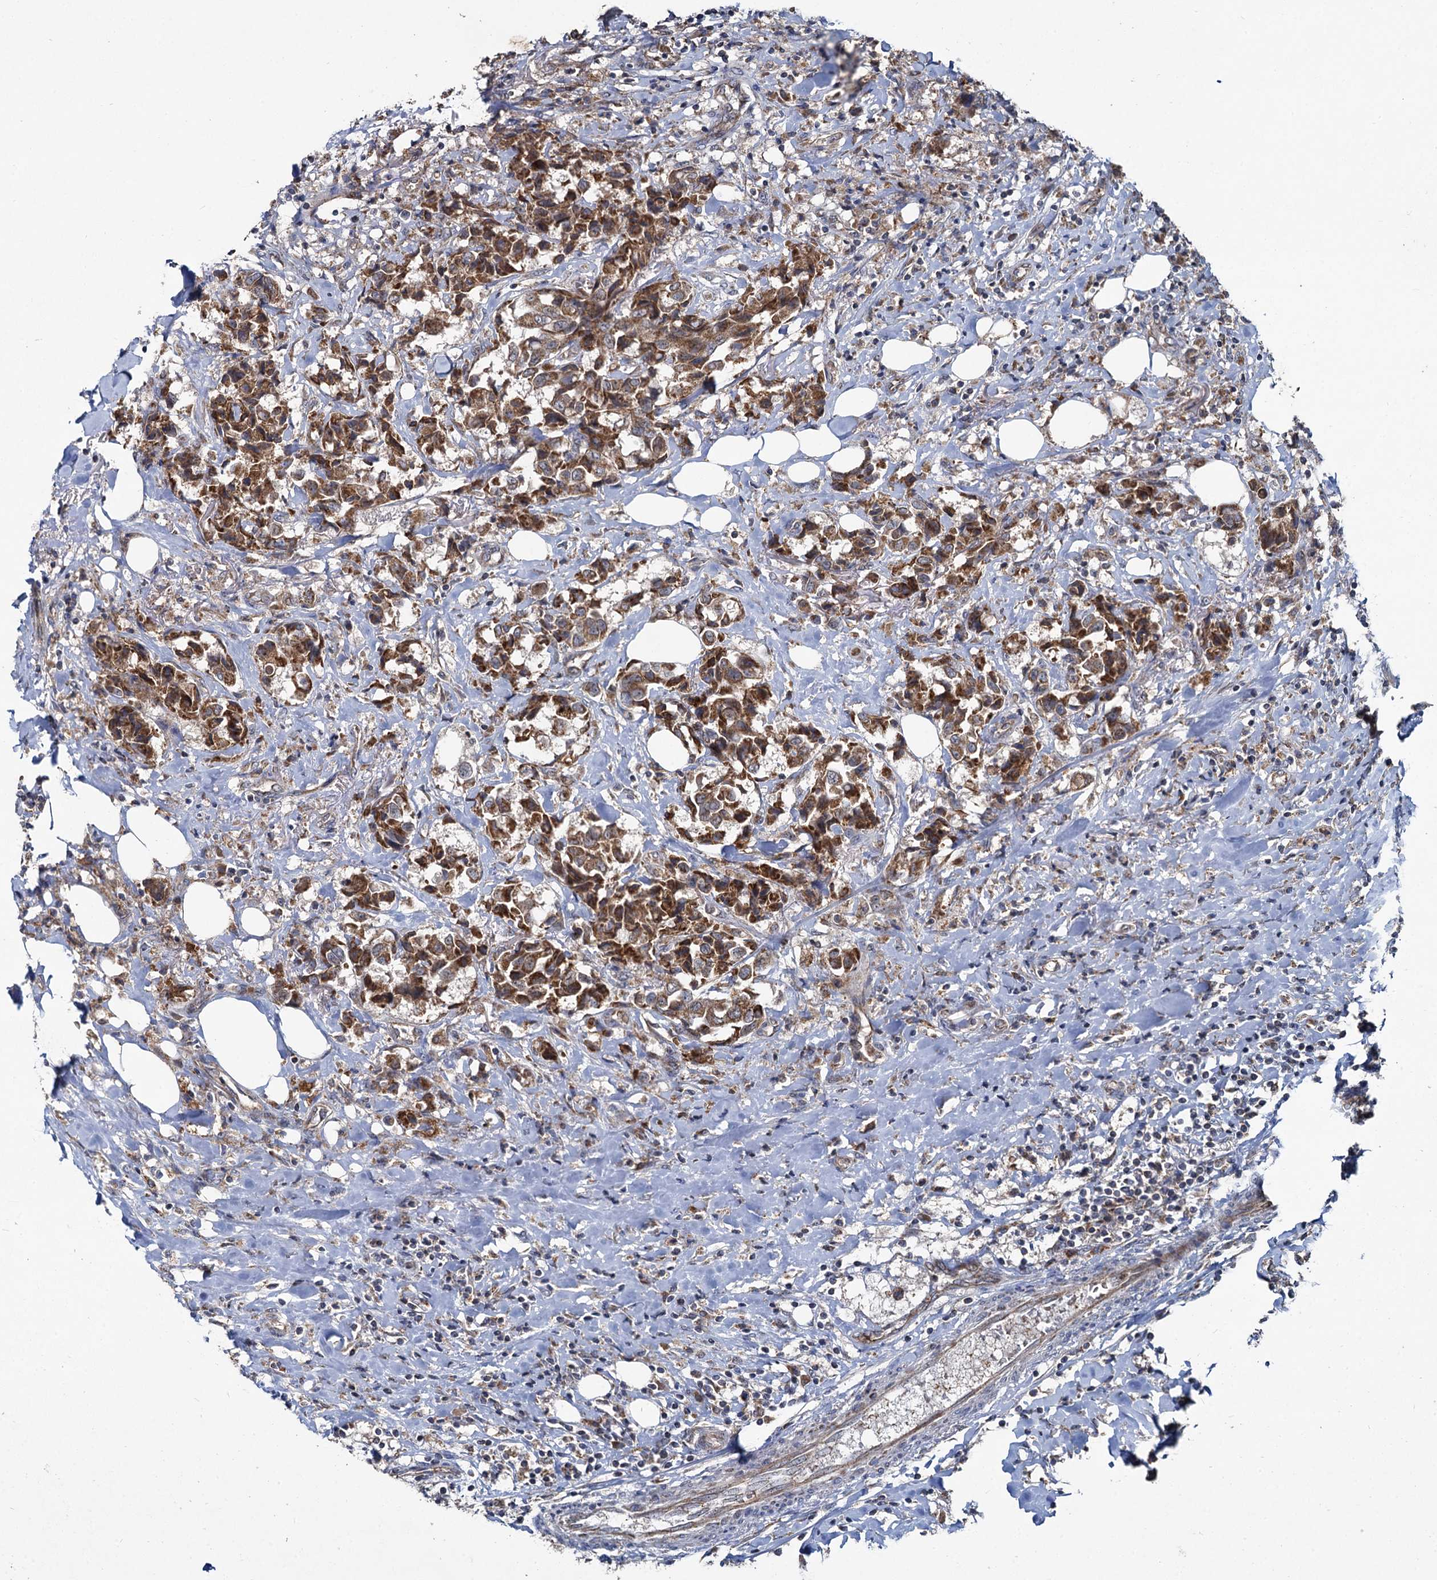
{"staining": {"intensity": "moderate", "quantity": ">75%", "location": "cytoplasmic/membranous"}, "tissue": "breast cancer", "cell_type": "Tumor cells", "image_type": "cancer", "snomed": [{"axis": "morphology", "description": "Duct carcinoma"}, {"axis": "topography", "description": "Breast"}], "caption": "Breast cancer (infiltrating ductal carcinoma) stained with DAB (3,3'-diaminobenzidine) immunohistochemistry displays medium levels of moderate cytoplasmic/membranous expression in about >75% of tumor cells. Ihc stains the protein in brown and the nuclei are stained blue.", "gene": "METTL4", "patient": {"sex": "female", "age": 80}}